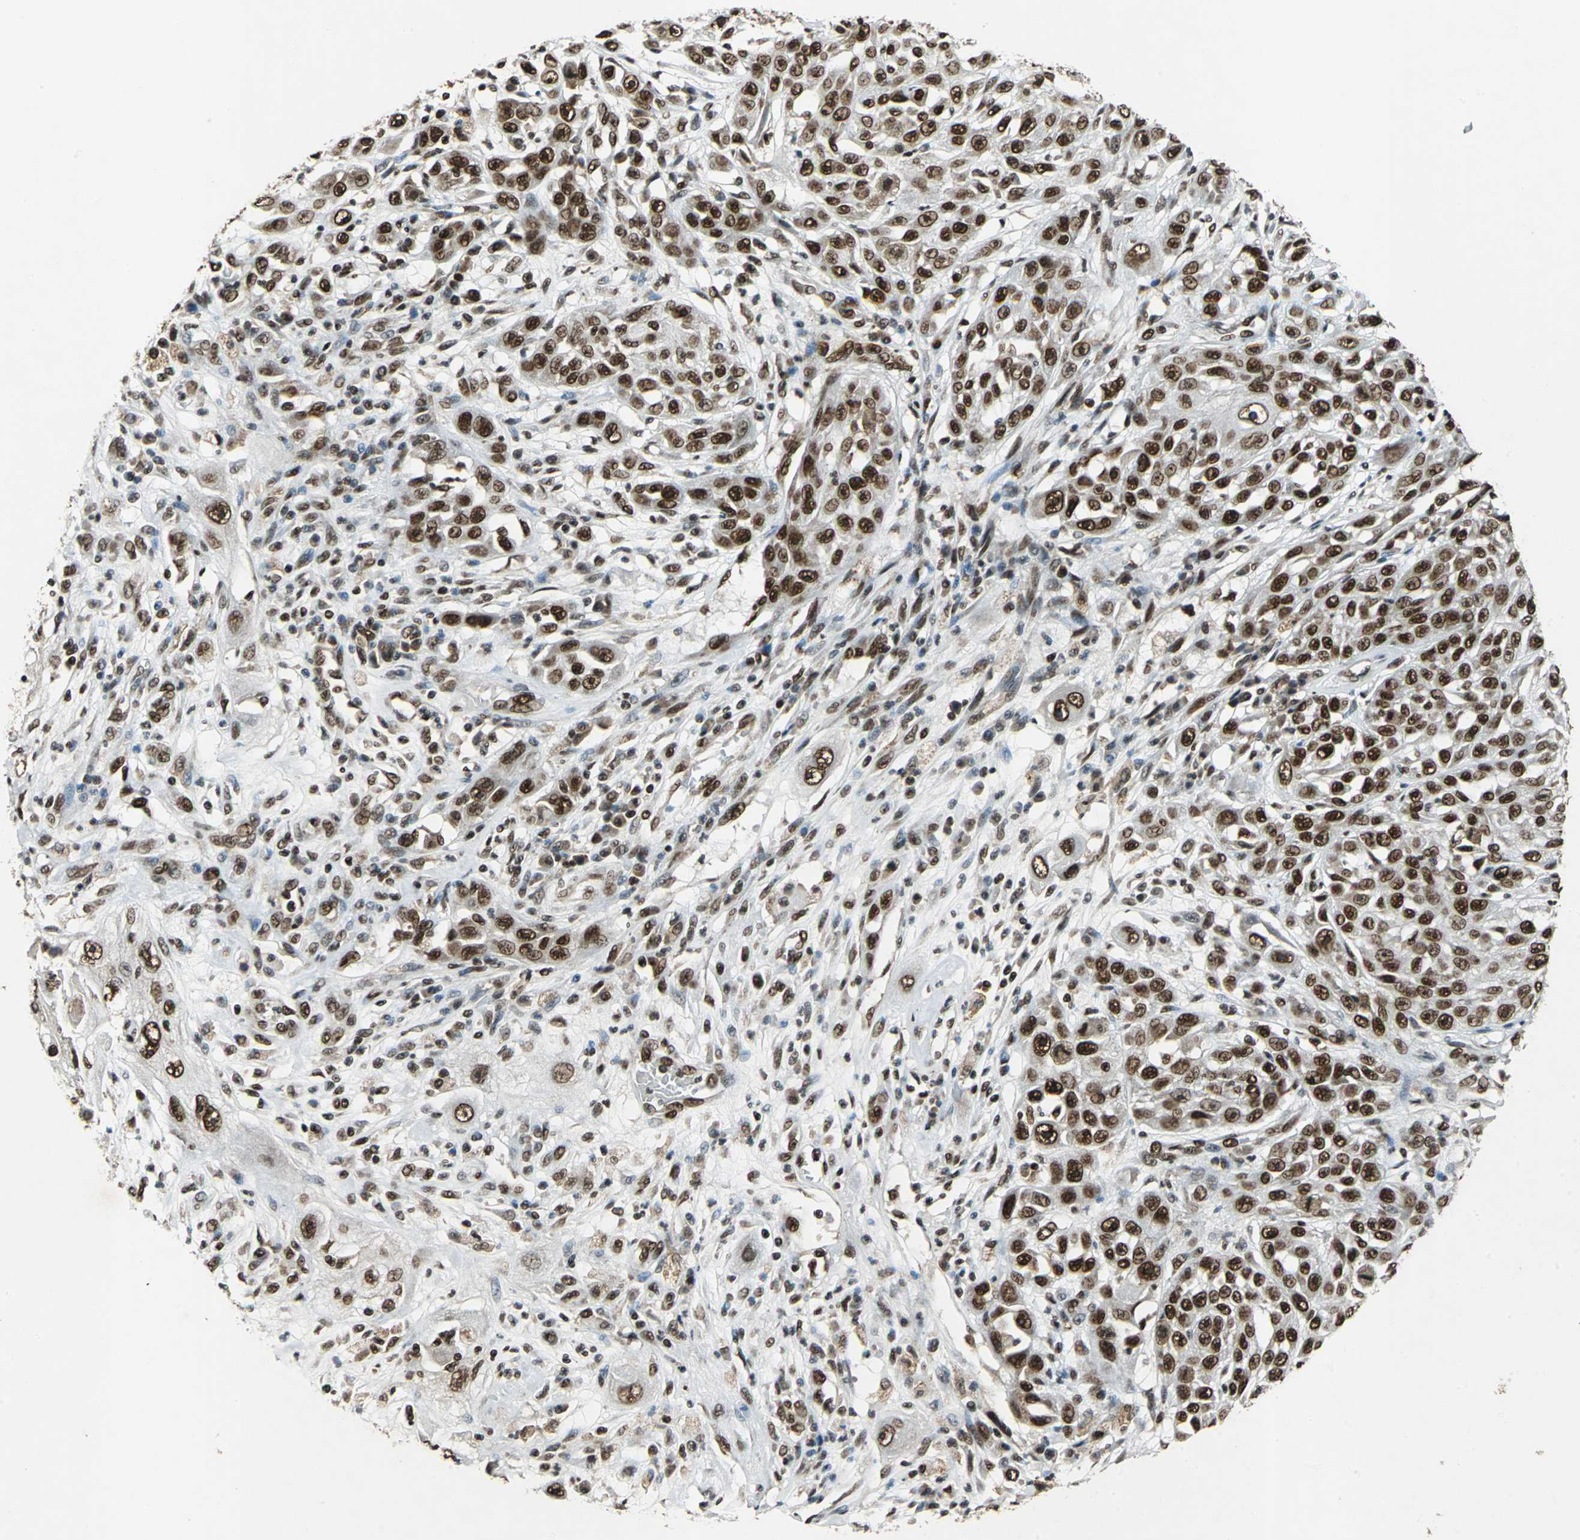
{"staining": {"intensity": "strong", "quantity": ">75%", "location": "nuclear"}, "tissue": "skin cancer", "cell_type": "Tumor cells", "image_type": "cancer", "snomed": [{"axis": "morphology", "description": "Squamous cell carcinoma, NOS"}, {"axis": "topography", "description": "Skin"}], "caption": "This histopathology image exhibits immunohistochemistry (IHC) staining of human squamous cell carcinoma (skin), with high strong nuclear positivity in approximately >75% of tumor cells.", "gene": "MTA2", "patient": {"sex": "male", "age": 75}}